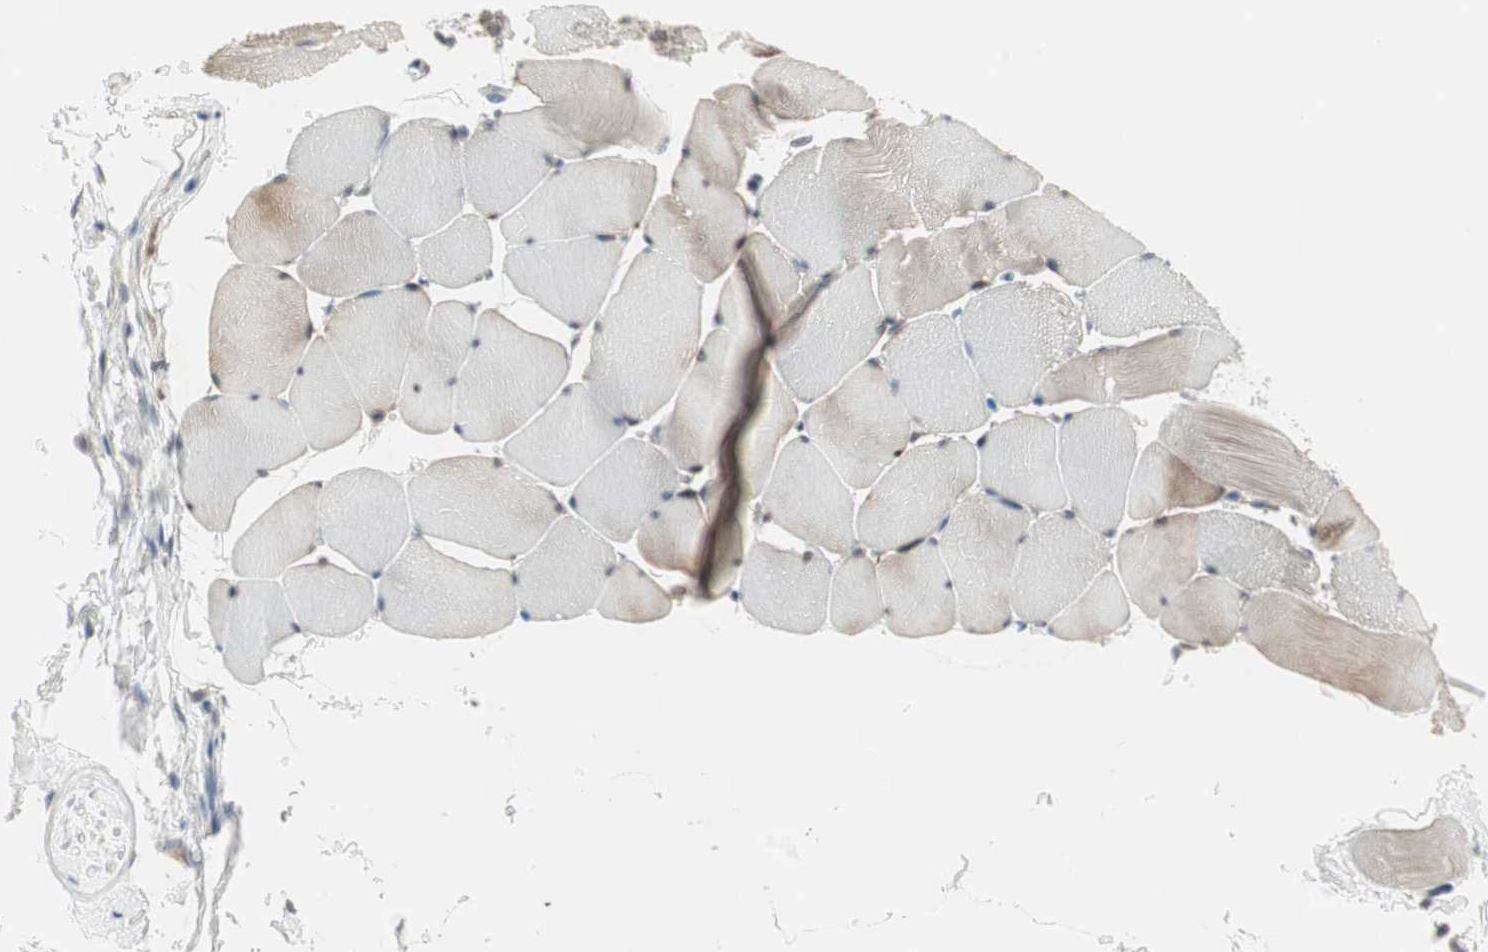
{"staining": {"intensity": "moderate", "quantity": ">75%", "location": "cytoplasmic/membranous"}, "tissue": "skeletal muscle", "cell_type": "Myocytes", "image_type": "normal", "snomed": [{"axis": "morphology", "description": "Normal tissue, NOS"}, {"axis": "topography", "description": "Skeletal muscle"}], "caption": "IHC image of normal skeletal muscle: skeletal muscle stained using IHC exhibits medium levels of moderate protein expression localized specifically in the cytoplasmic/membranous of myocytes, appearing as a cytoplasmic/membranous brown color.", "gene": "ZFP36", "patient": {"sex": "male", "age": 62}}